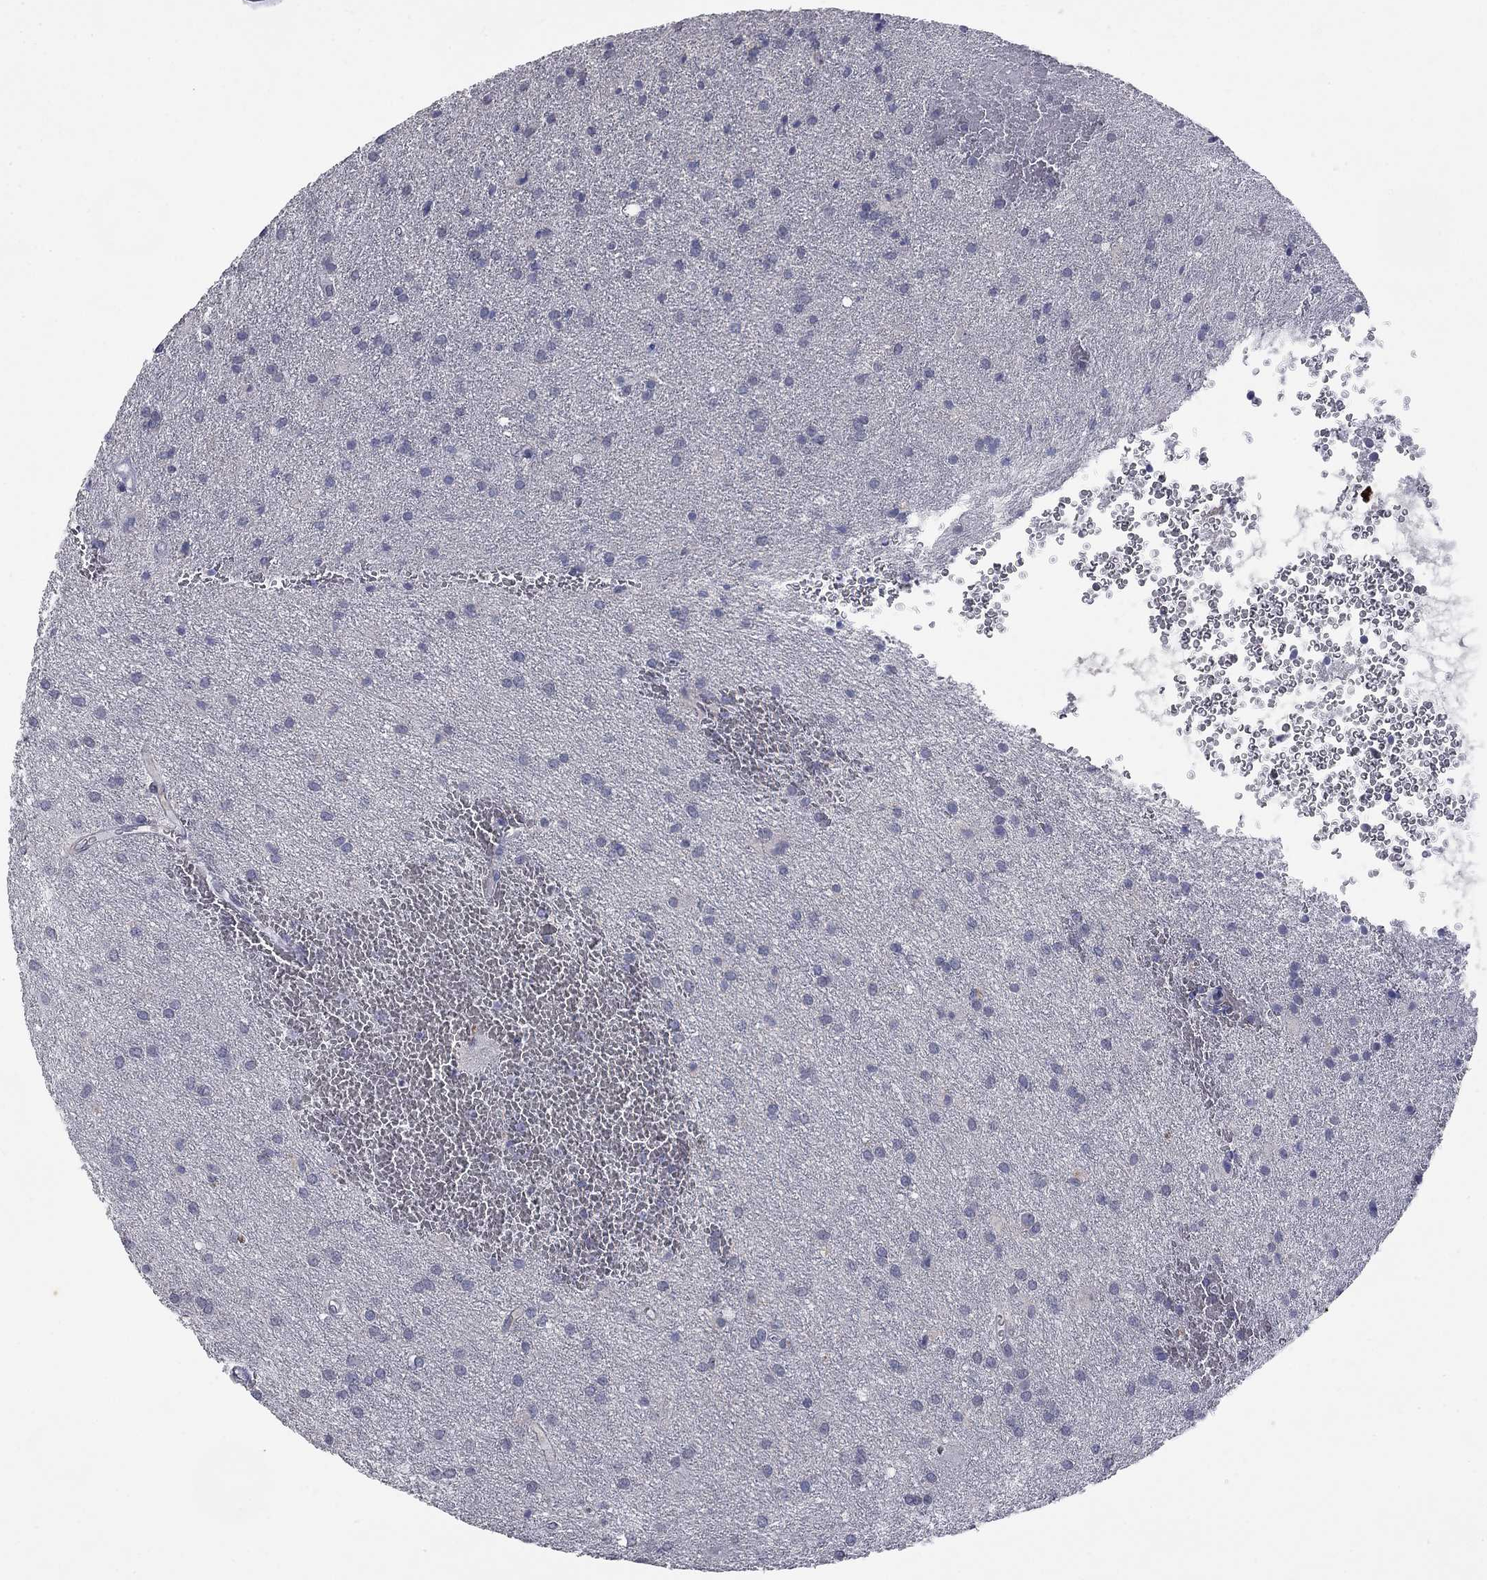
{"staining": {"intensity": "negative", "quantity": "none", "location": "none"}, "tissue": "glioma", "cell_type": "Tumor cells", "image_type": "cancer", "snomed": [{"axis": "morphology", "description": "Glioma, malignant, Low grade"}, {"axis": "topography", "description": "Brain"}], "caption": "Immunohistochemistry histopathology image of glioma stained for a protein (brown), which demonstrates no expression in tumor cells. (DAB (3,3'-diaminobenzidine) immunohistochemistry with hematoxylin counter stain).", "gene": "SLC51A", "patient": {"sex": "male", "age": 58}}